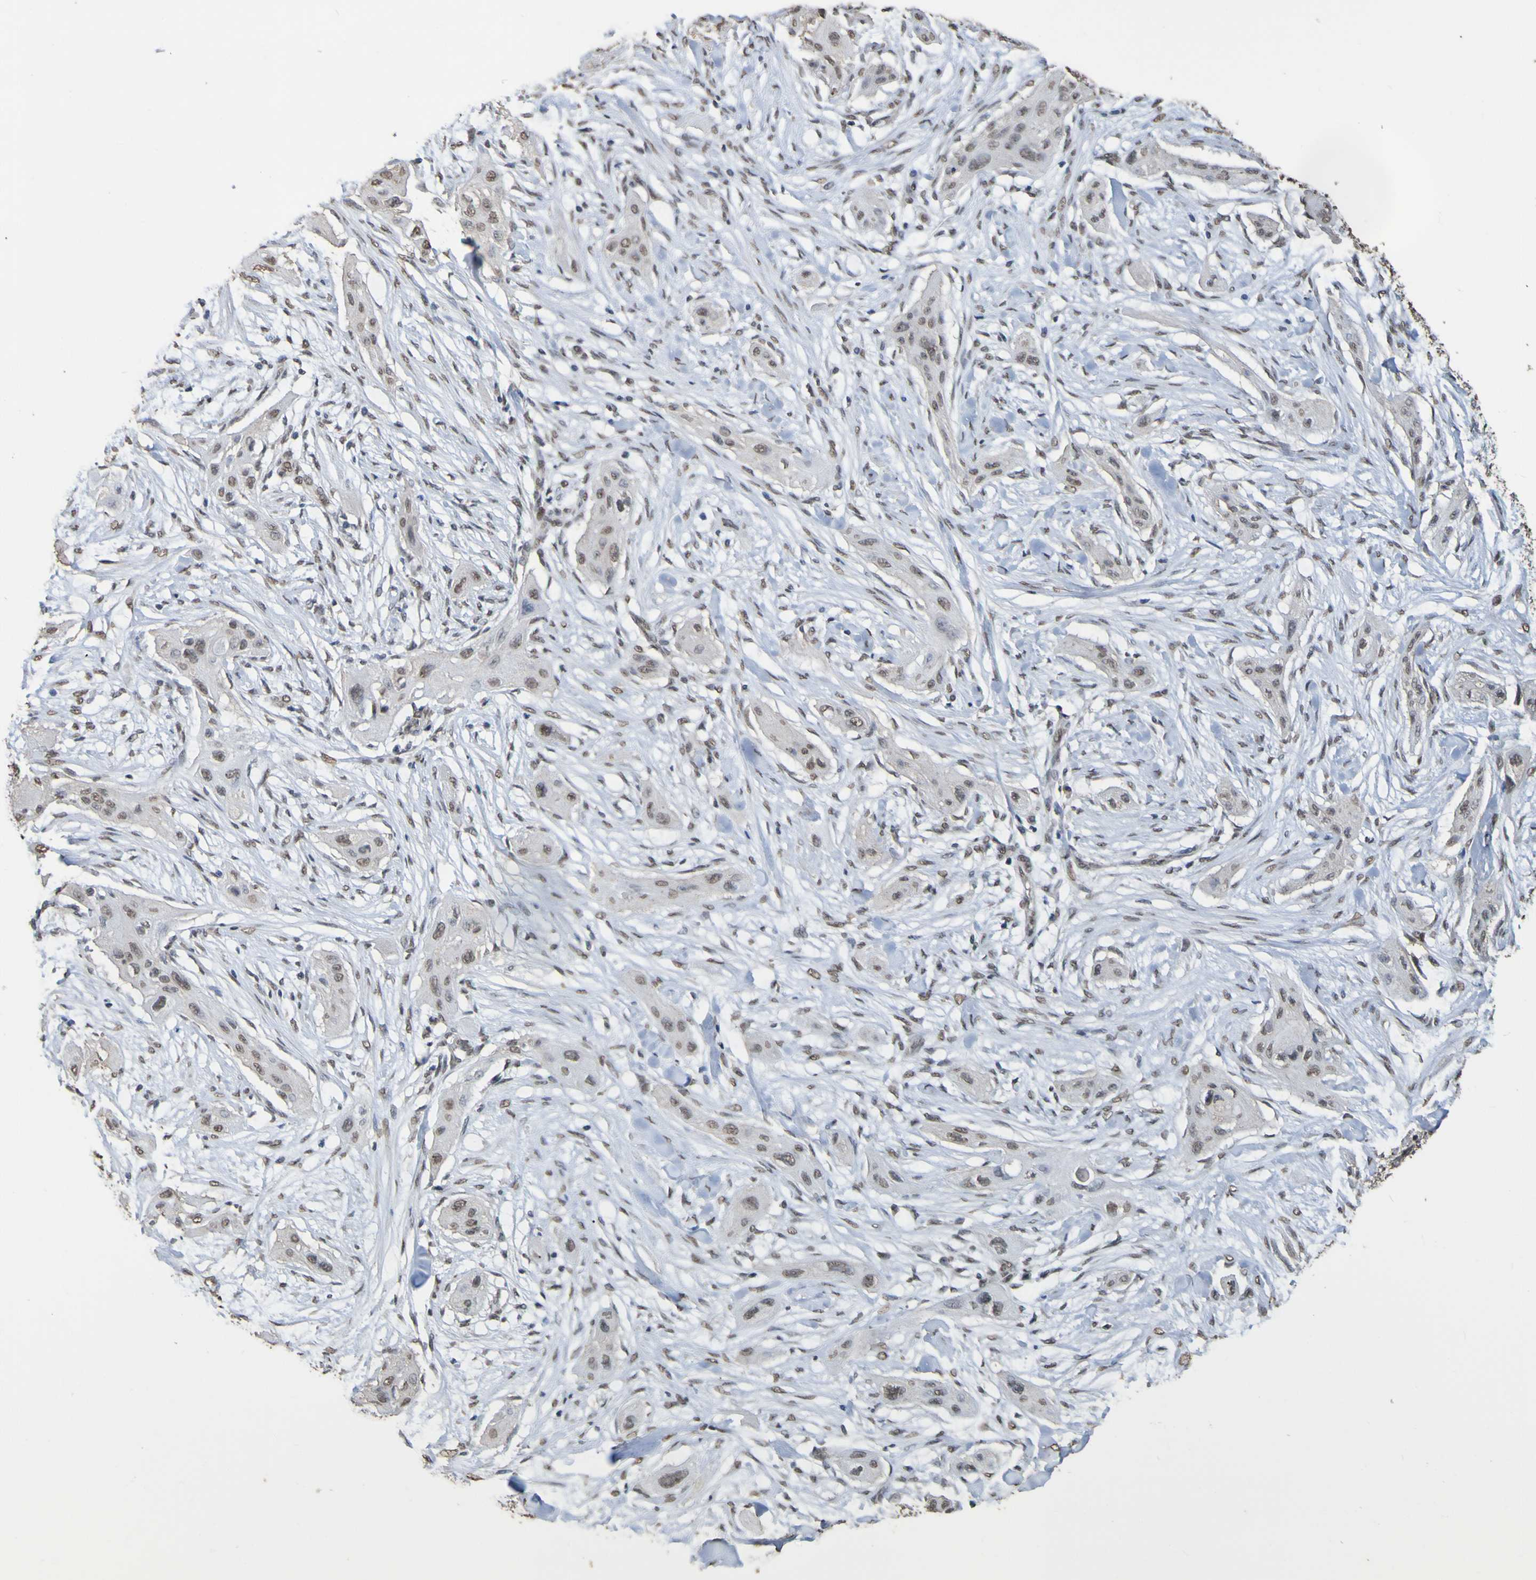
{"staining": {"intensity": "weak", "quantity": ">75%", "location": "nuclear"}, "tissue": "lung cancer", "cell_type": "Tumor cells", "image_type": "cancer", "snomed": [{"axis": "morphology", "description": "Squamous cell carcinoma, NOS"}, {"axis": "topography", "description": "Lung"}], "caption": "Lung cancer (squamous cell carcinoma) stained with a protein marker shows weak staining in tumor cells.", "gene": "ALKBH2", "patient": {"sex": "female", "age": 47}}